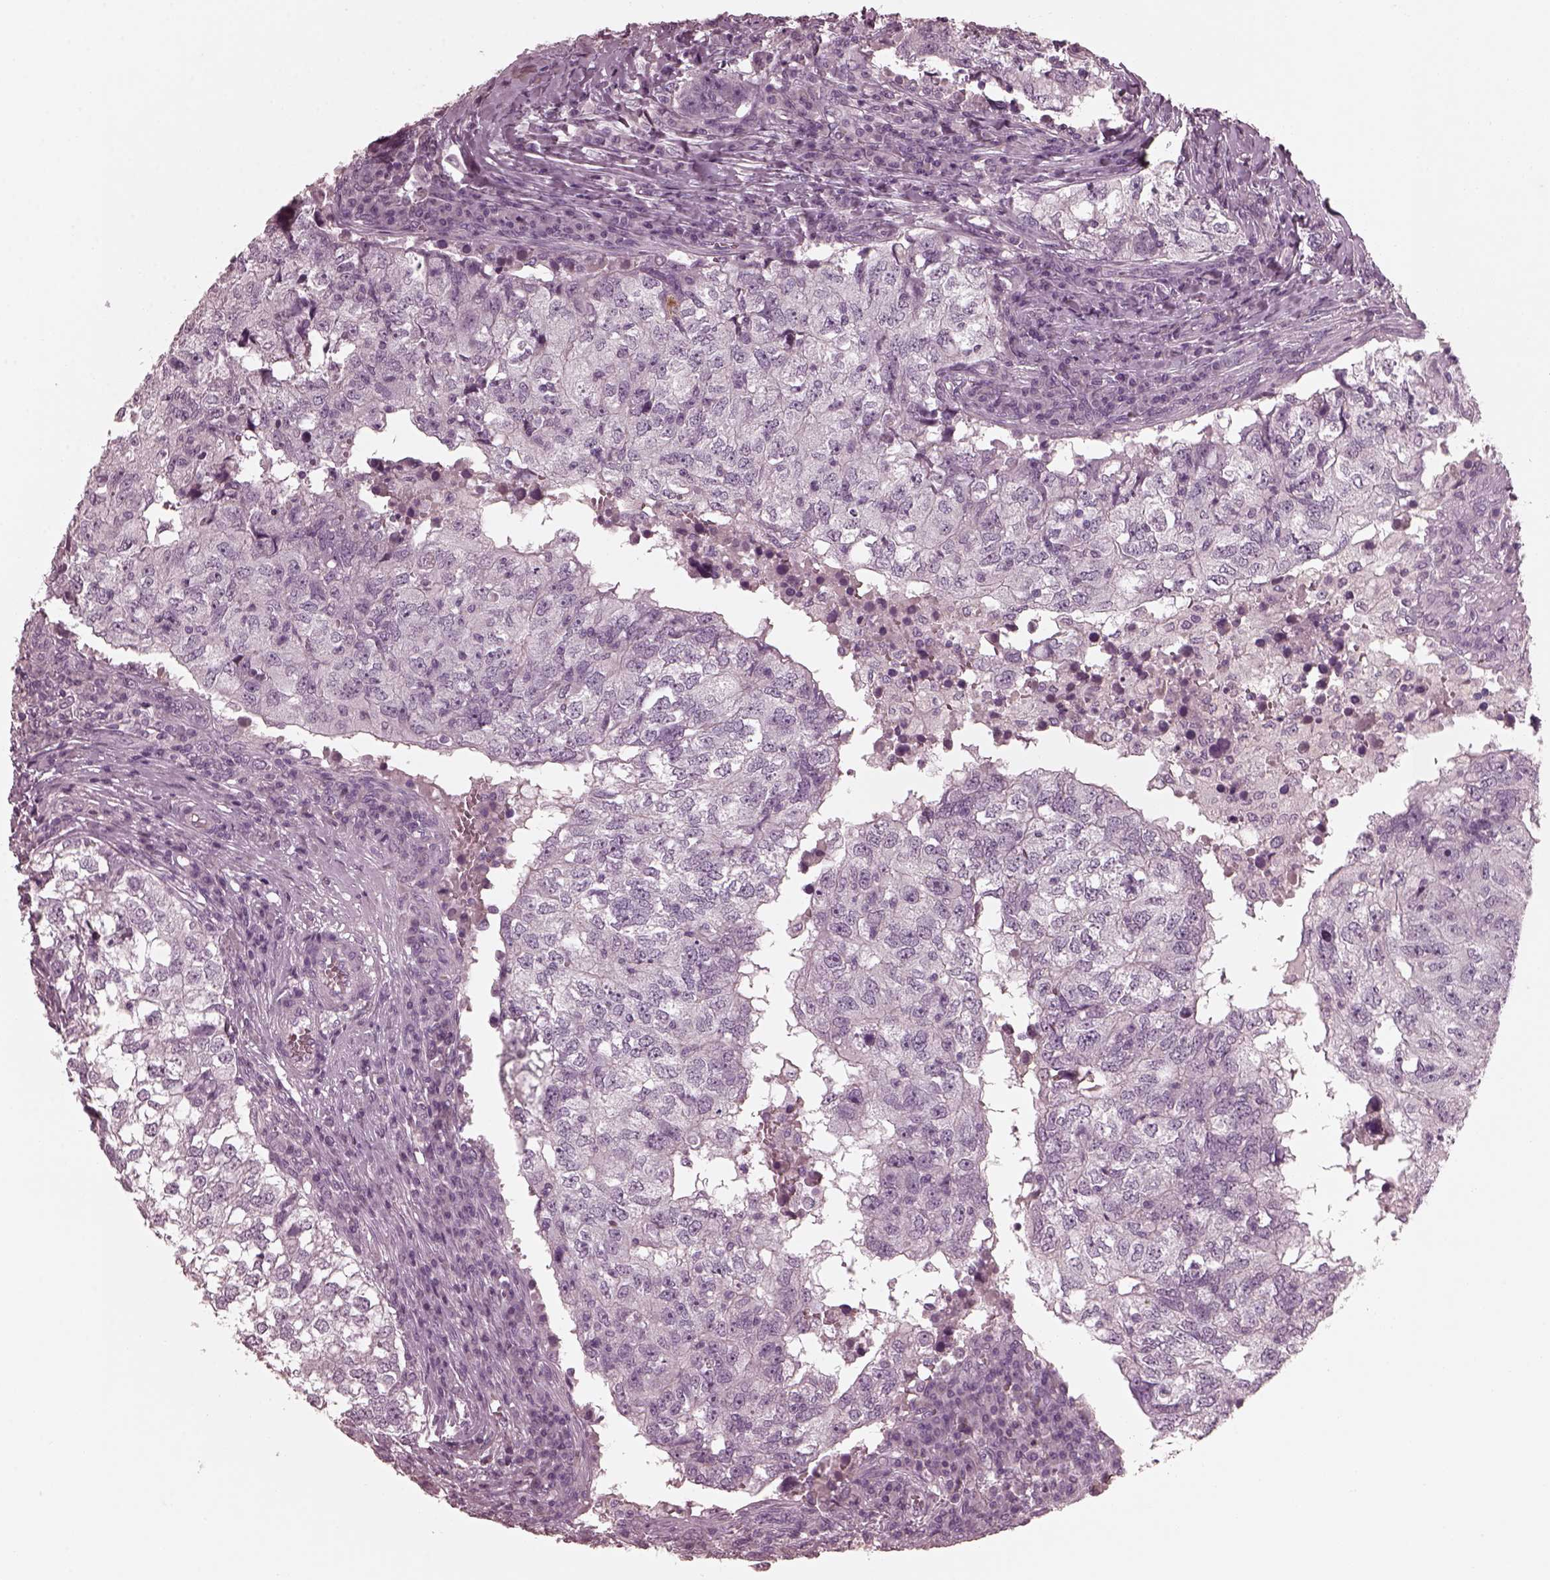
{"staining": {"intensity": "negative", "quantity": "none", "location": "none"}, "tissue": "breast cancer", "cell_type": "Tumor cells", "image_type": "cancer", "snomed": [{"axis": "morphology", "description": "Duct carcinoma"}, {"axis": "topography", "description": "Breast"}], "caption": "Immunohistochemical staining of human breast cancer shows no significant positivity in tumor cells.", "gene": "CGA", "patient": {"sex": "female", "age": 30}}